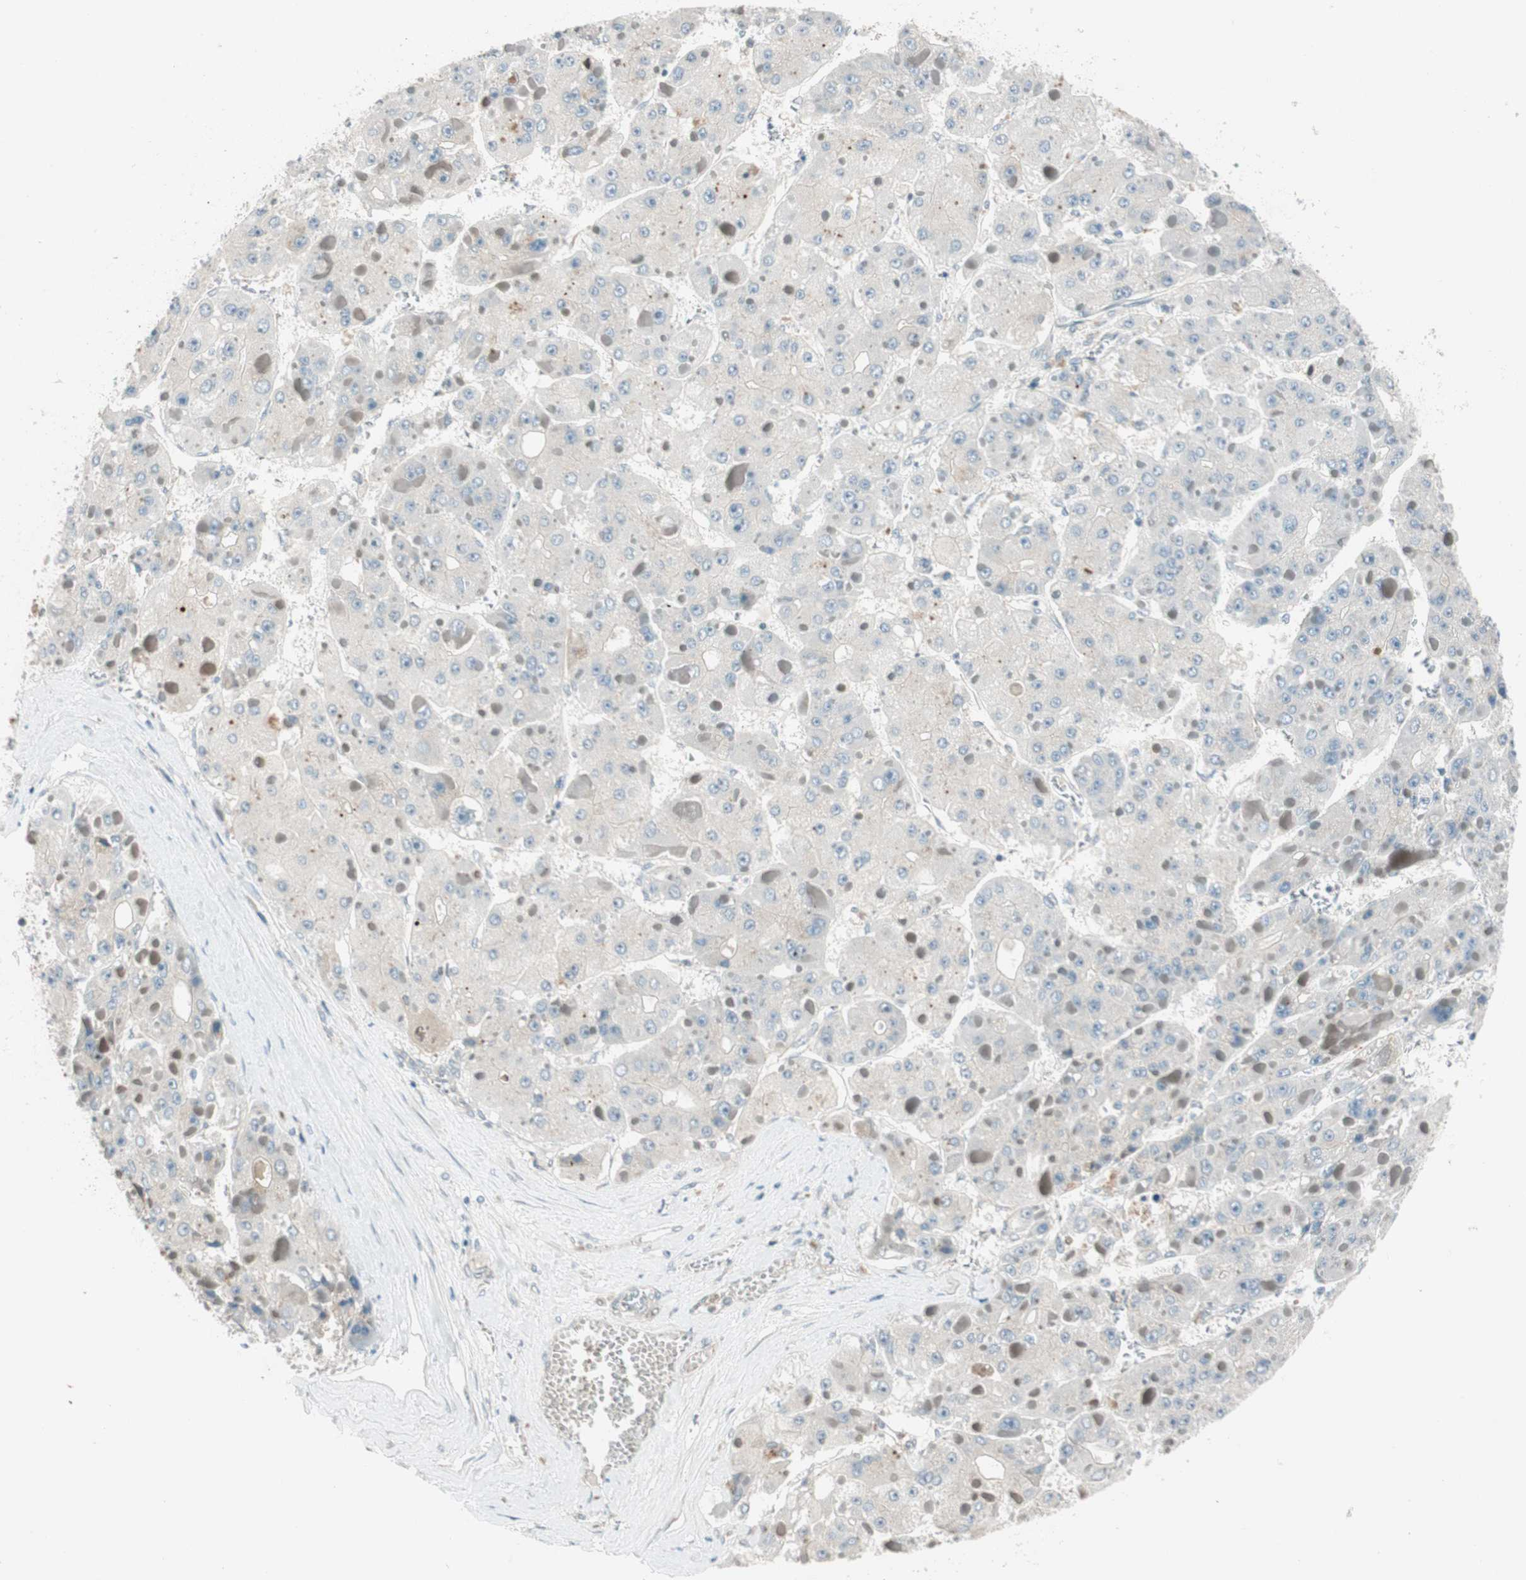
{"staining": {"intensity": "negative", "quantity": "none", "location": "none"}, "tissue": "liver cancer", "cell_type": "Tumor cells", "image_type": "cancer", "snomed": [{"axis": "morphology", "description": "Carcinoma, Hepatocellular, NOS"}, {"axis": "topography", "description": "Liver"}], "caption": "Tumor cells show no significant protein staining in liver cancer (hepatocellular carcinoma).", "gene": "CGRRF1", "patient": {"sex": "female", "age": 73}}